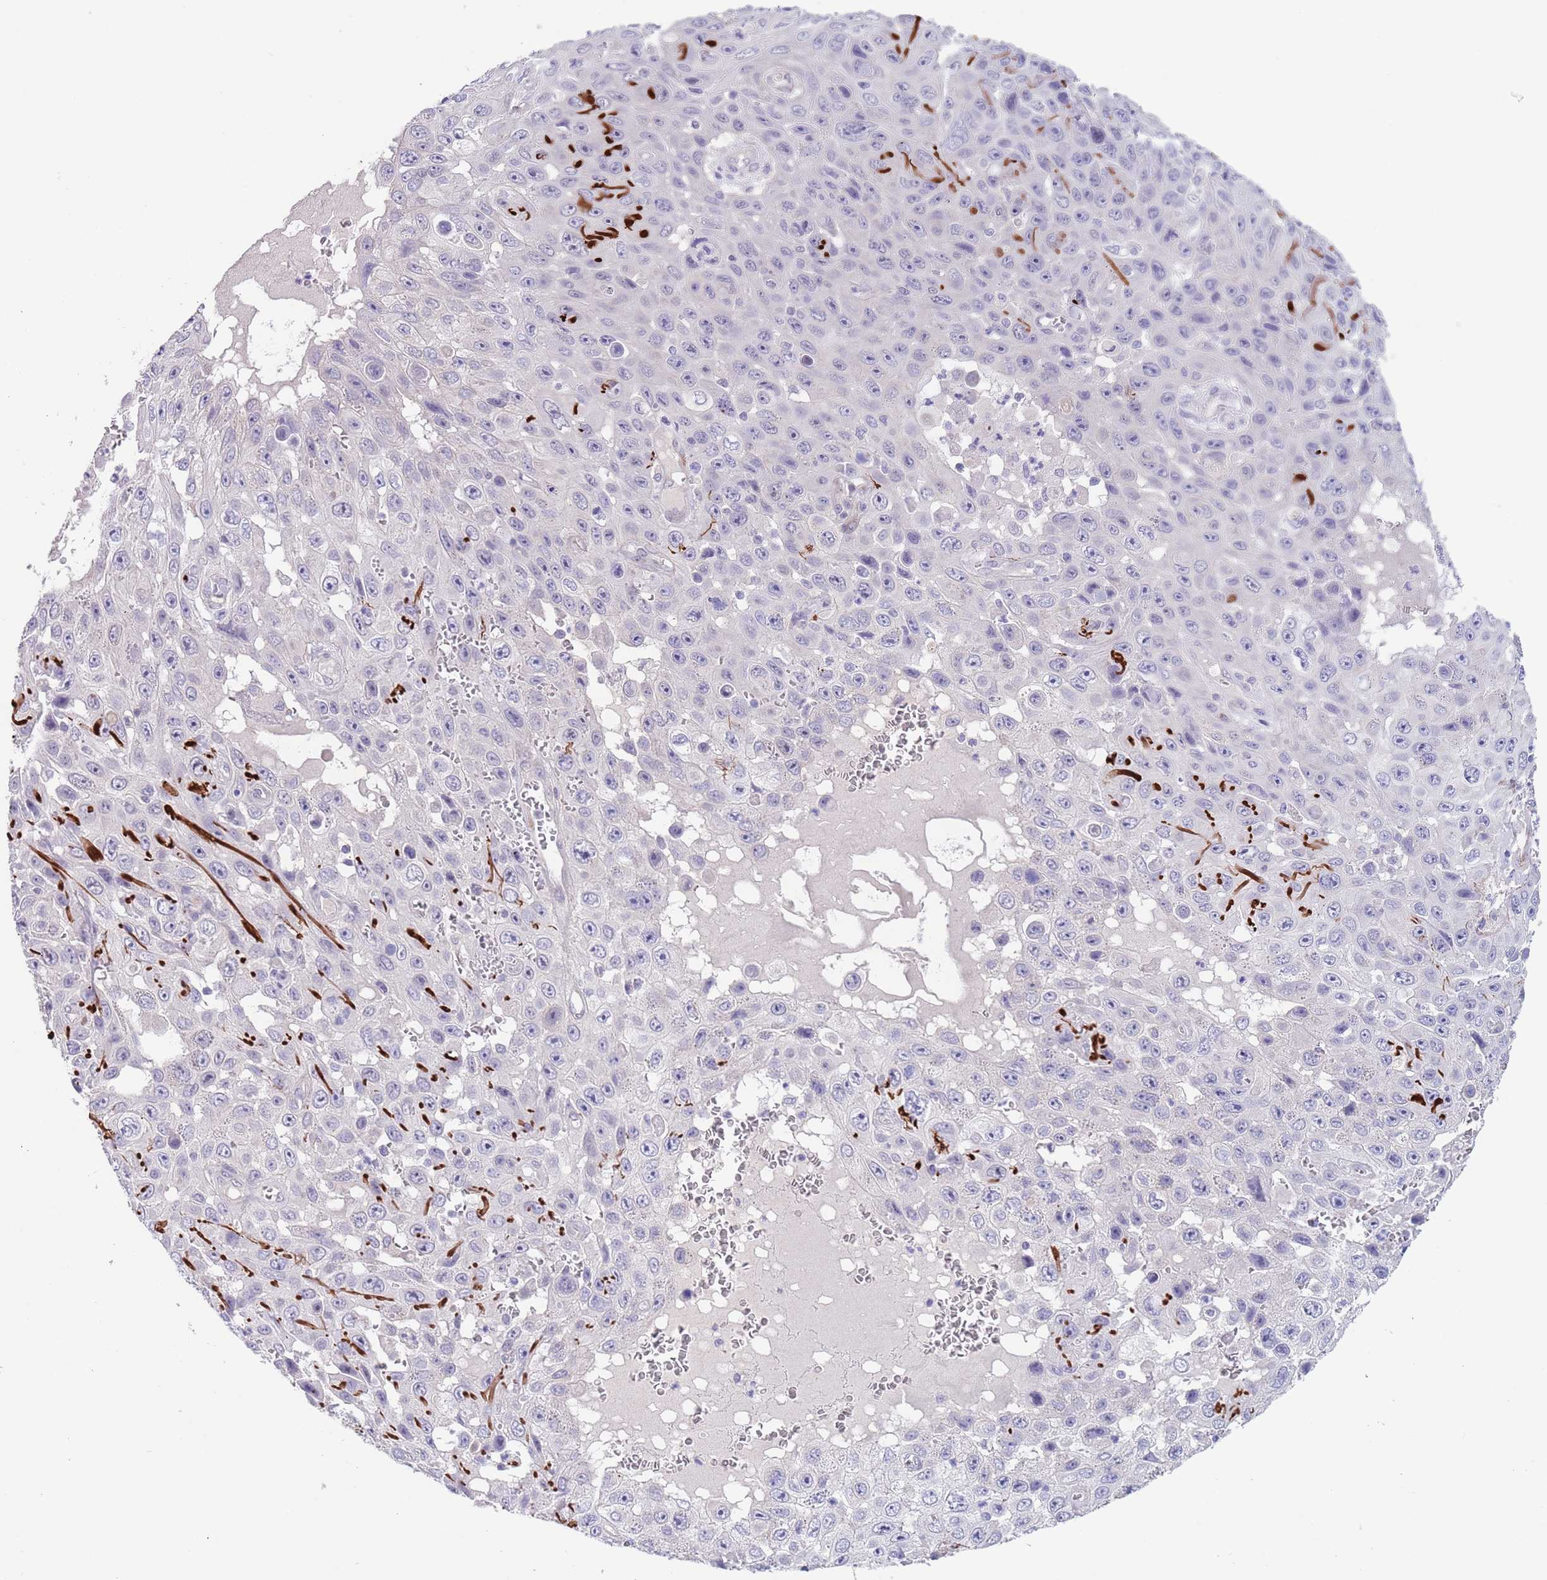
{"staining": {"intensity": "negative", "quantity": "none", "location": "none"}, "tissue": "skin cancer", "cell_type": "Tumor cells", "image_type": "cancer", "snomed": [{"axis": "morphology", "description": "Squamous cell carcinoma, NOS"}, {"axis": "topography", "description": "Skin"}], "caption": "Tumor cells show no significant protein staining in skin squamous cell carcinoma. (Stains: DAB (3,3'-diaminobenzidine) immunohistochemistry (IHC) with hematoxylin counter stain, Microscopy: brightfield microscopy at high magnification).", "gene": "RNF169", "patient": {"sex": "male", "age": 82}}